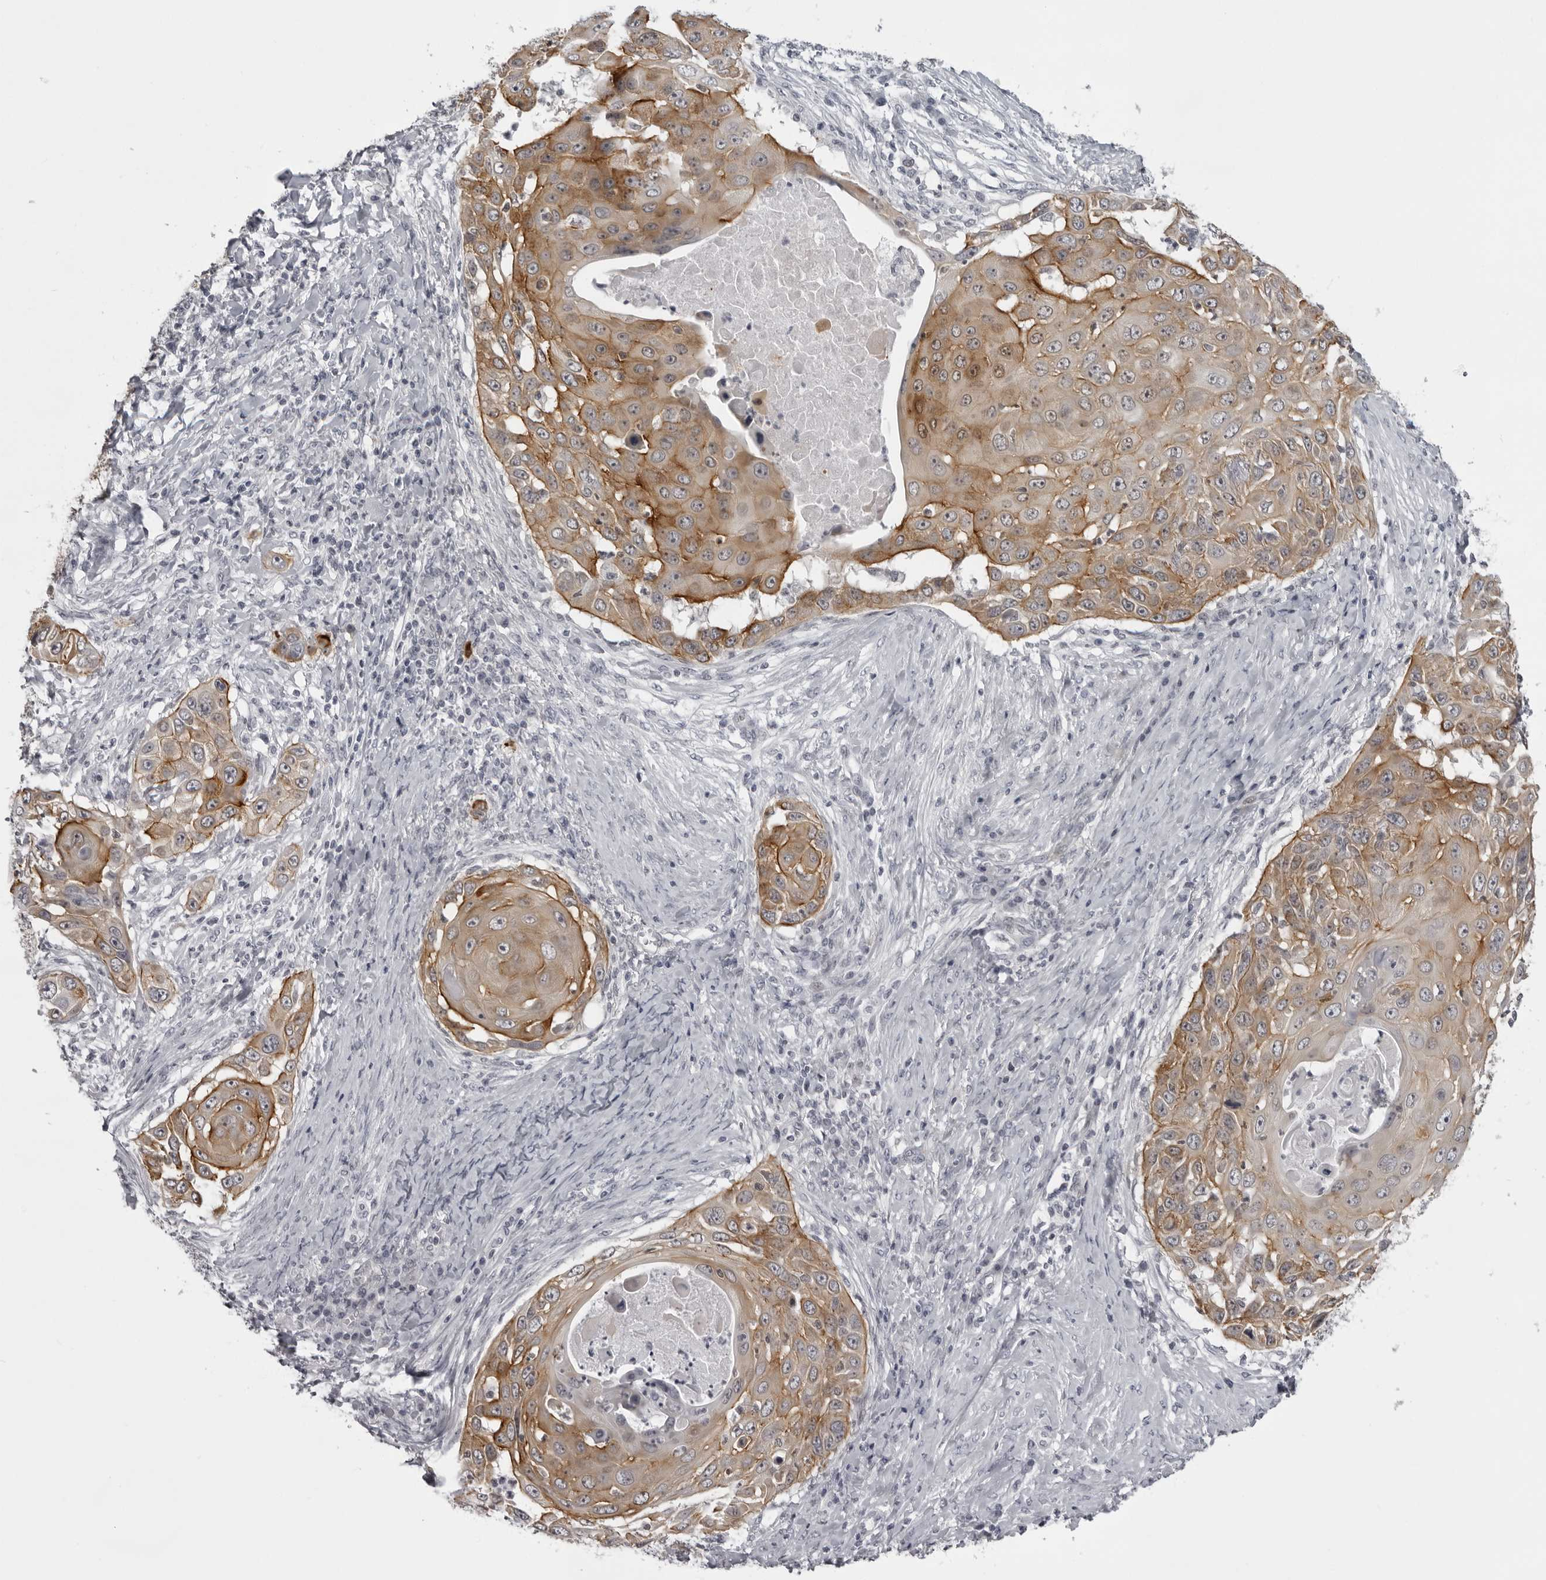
{"staining": {"intensity": "moderate", "quantity": ">75%", "location": "cytoplasmic/membranous"}, "tissue": "skin cancer", "cell_type": "Tumor cells", "image_type": "cancer", "snomed": [{"axis": "morphology", "description": "Squamous cell carcinoma, NOS"}, {"axis": "topography", "description": "Skin"}], "caption": "This photomicrograph demonstrates IHC staining of skin squamous cell carcinoma, with medium moderate cytoplasmic/membranous positivity in approximately >75% of tumor cells.", "gene": "NUDT18", "patient": {"sex": "female", "age": 44}}